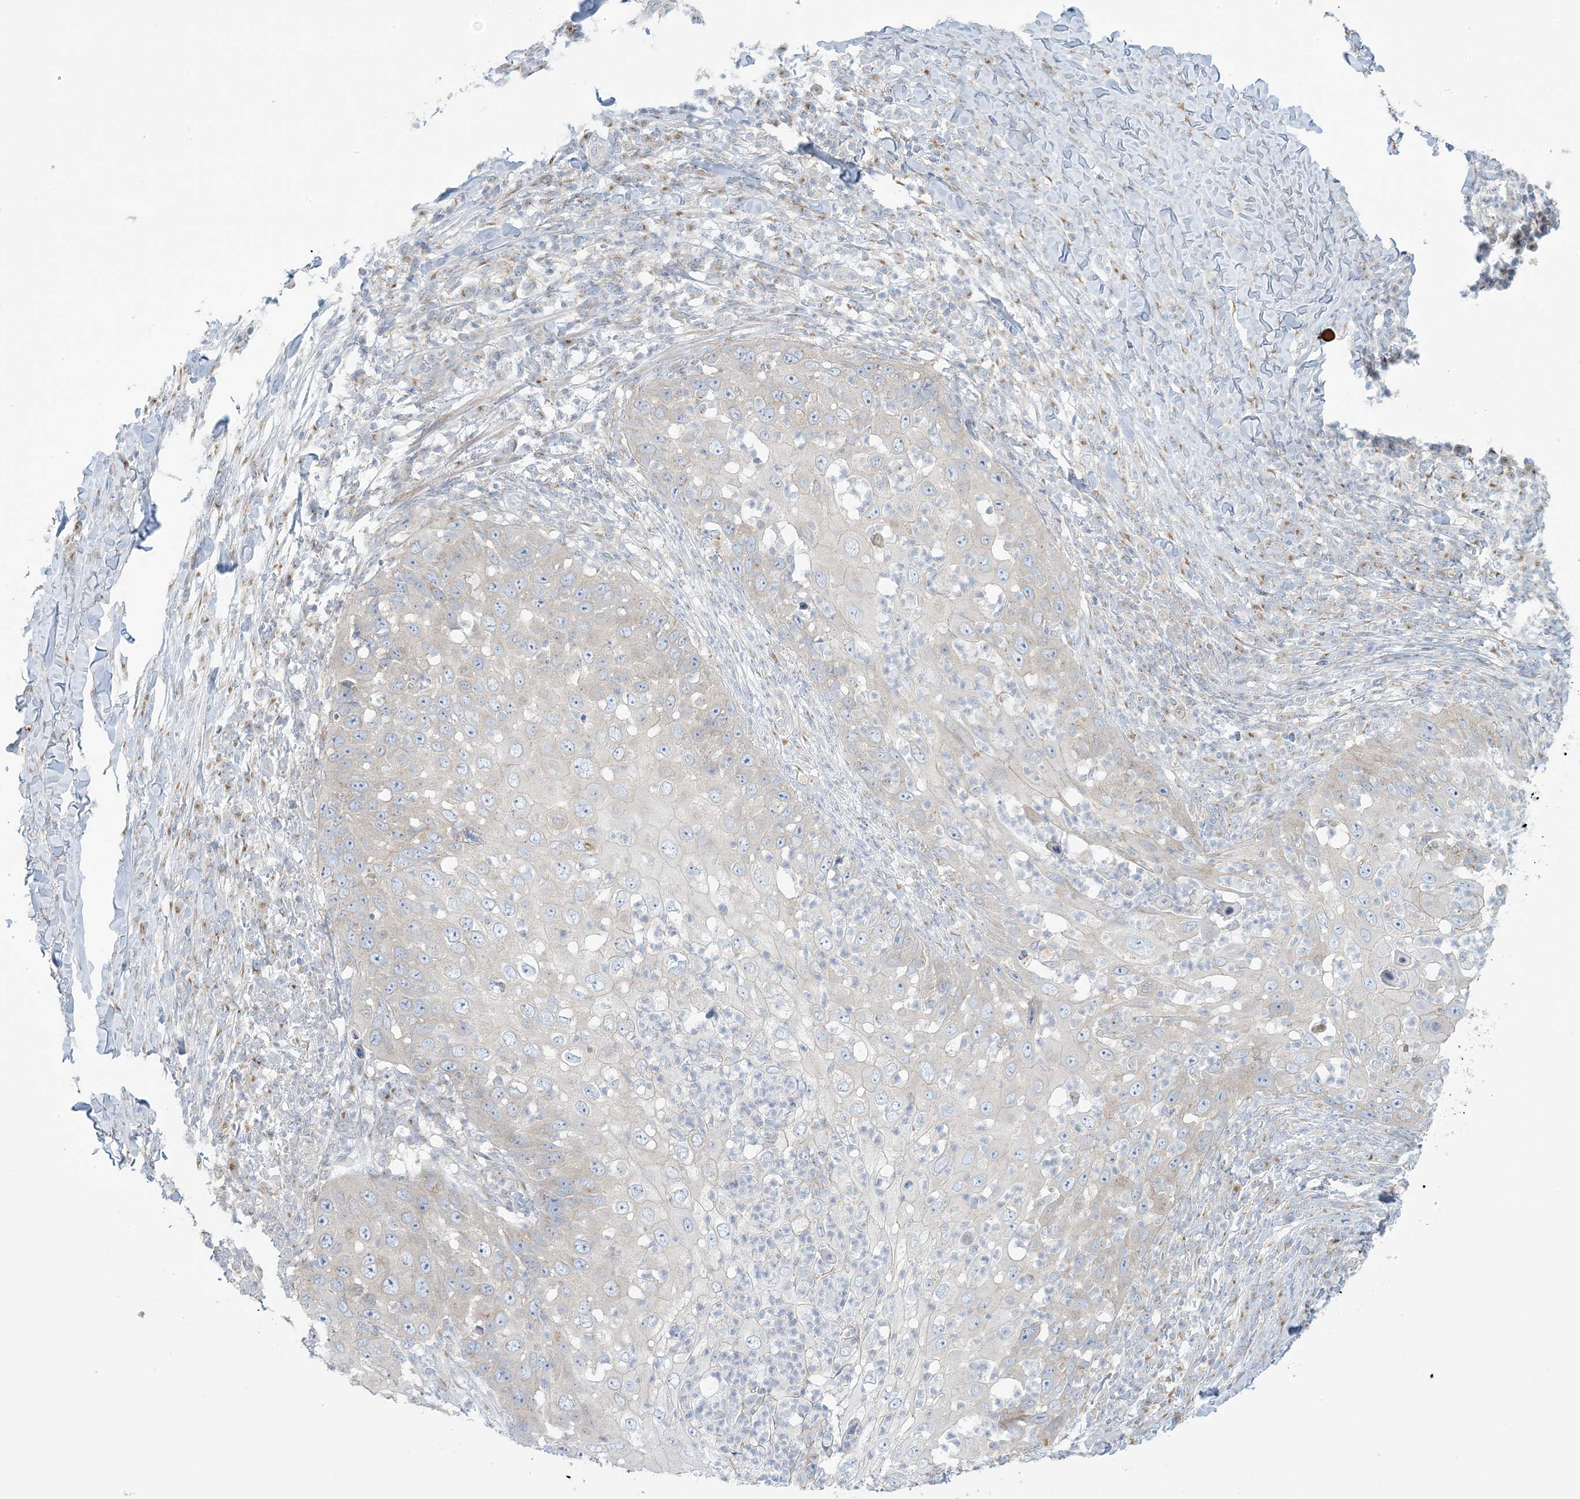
{"staining": {"intensity": "negative", "quantity": "none", "location": "none"}, "tissue": "skin cancer", "cell_type": "Tumor cells", "image_type": "cancer", "snomed": [{"axis": "morphology", "description": "Squamous cell carcinoma, NOS"}, {"axis": "topography", "description": "Skin"}], "caption": "Tumor cells are negative for protein expression in human skin cancer. The staining was performed using DAB (3,3'-diaminobenzidine) to visualize the protein expression in brown, while the nuclei were stained in blue with hematoxylin (Magnification: 20x).", "gene": "AFTPH", "patient": {"sex": "female", "age": 44}}